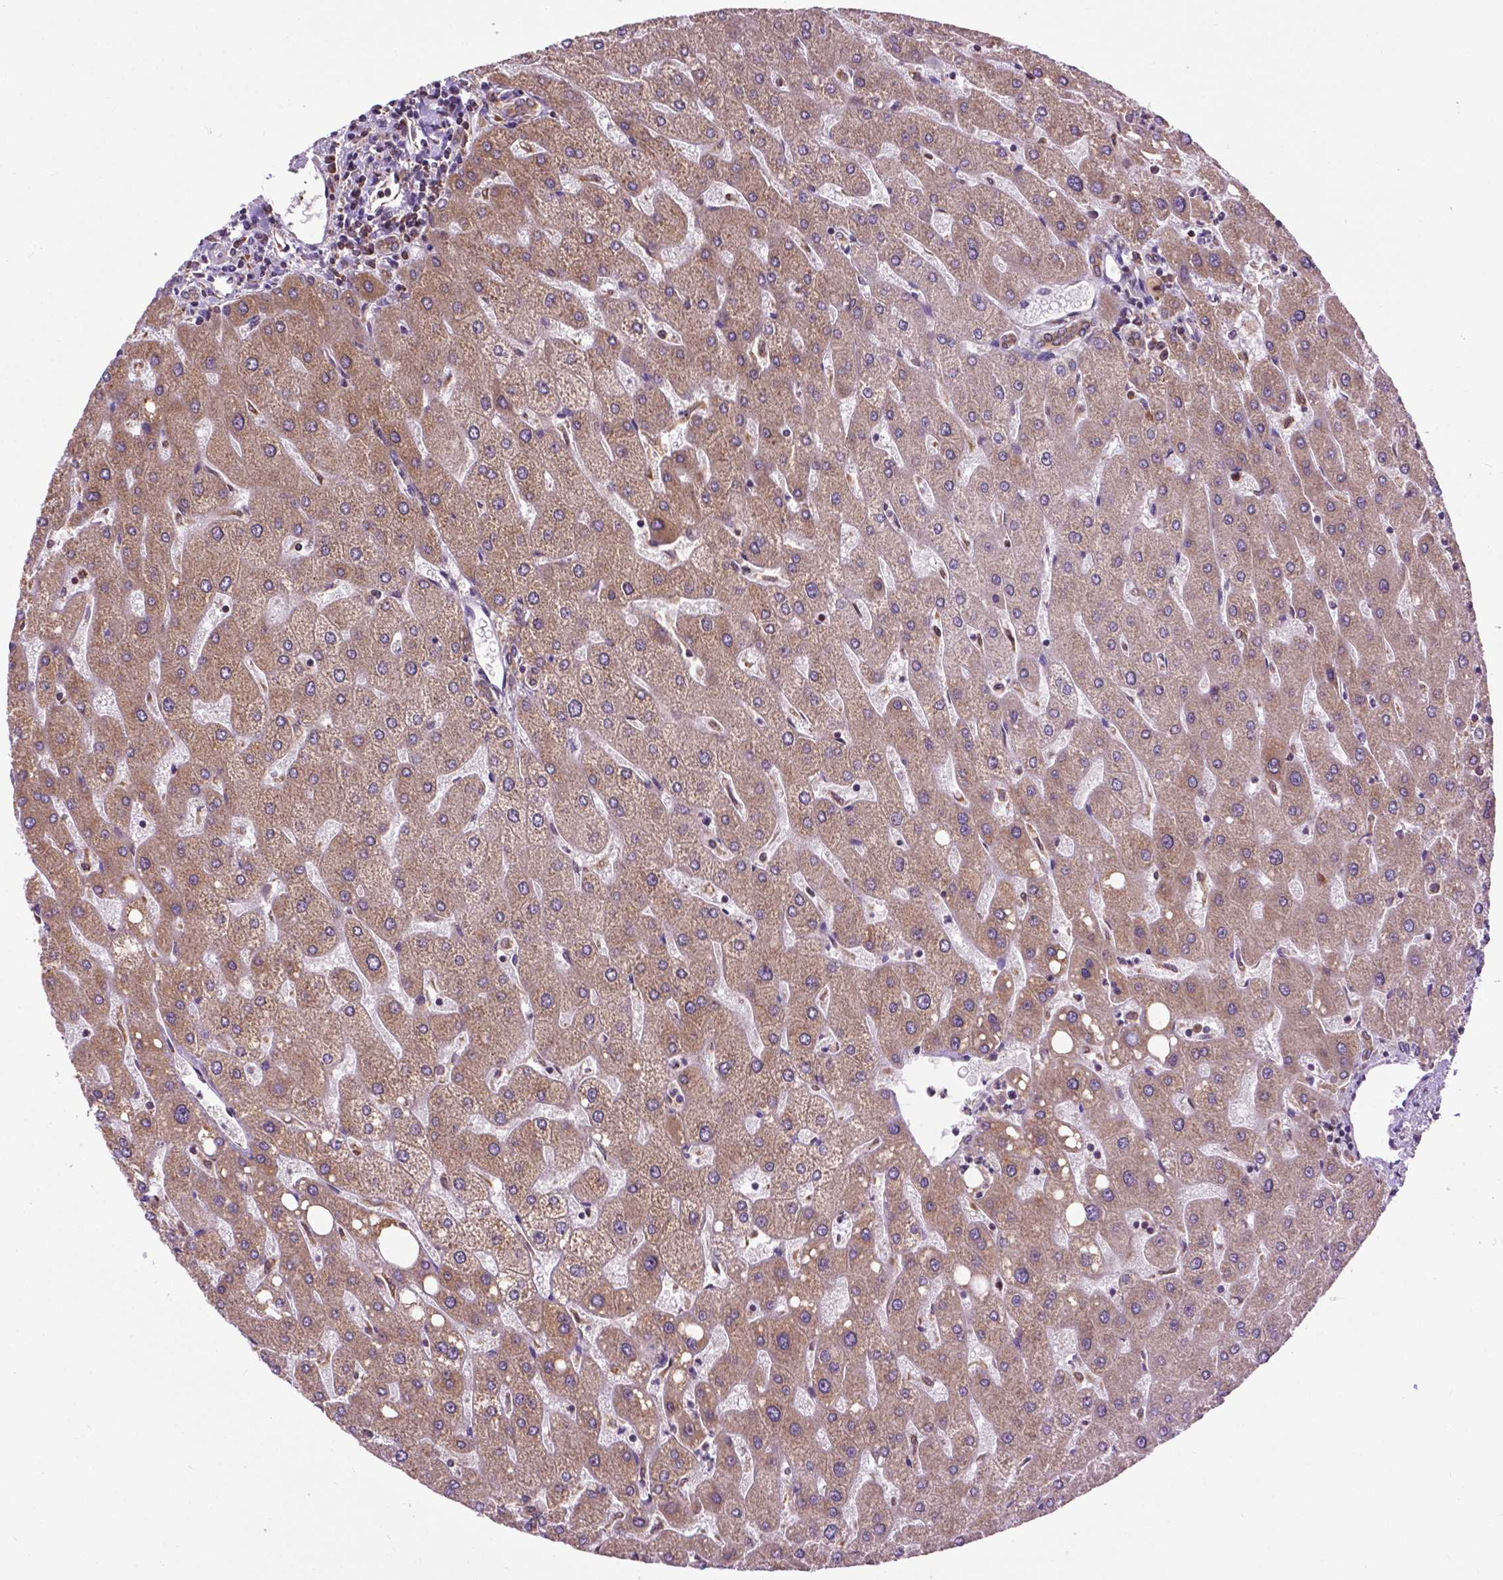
{"staining": {"intensity": "moderate", "quantity": "25%-75%", "location": "cytoplasmic/membranous"}, "tissue": "liver", "cell_type": "Cholangiocytes", "image_type": "normal", "snomed": [{"axis": "morphology", "description": "Normal tissue, NOS"}, {"axis": "topography", "description": "Liver"}], "caption": "An immunohistochemistry histopathology image of benign tissue is shown. Protein staining in brown highlights moderate cytoplasmic/membranous positivity in liver within cholangiocytes.", "gene": "GANAB", "patient": {"sex": "male", "age": 67}}